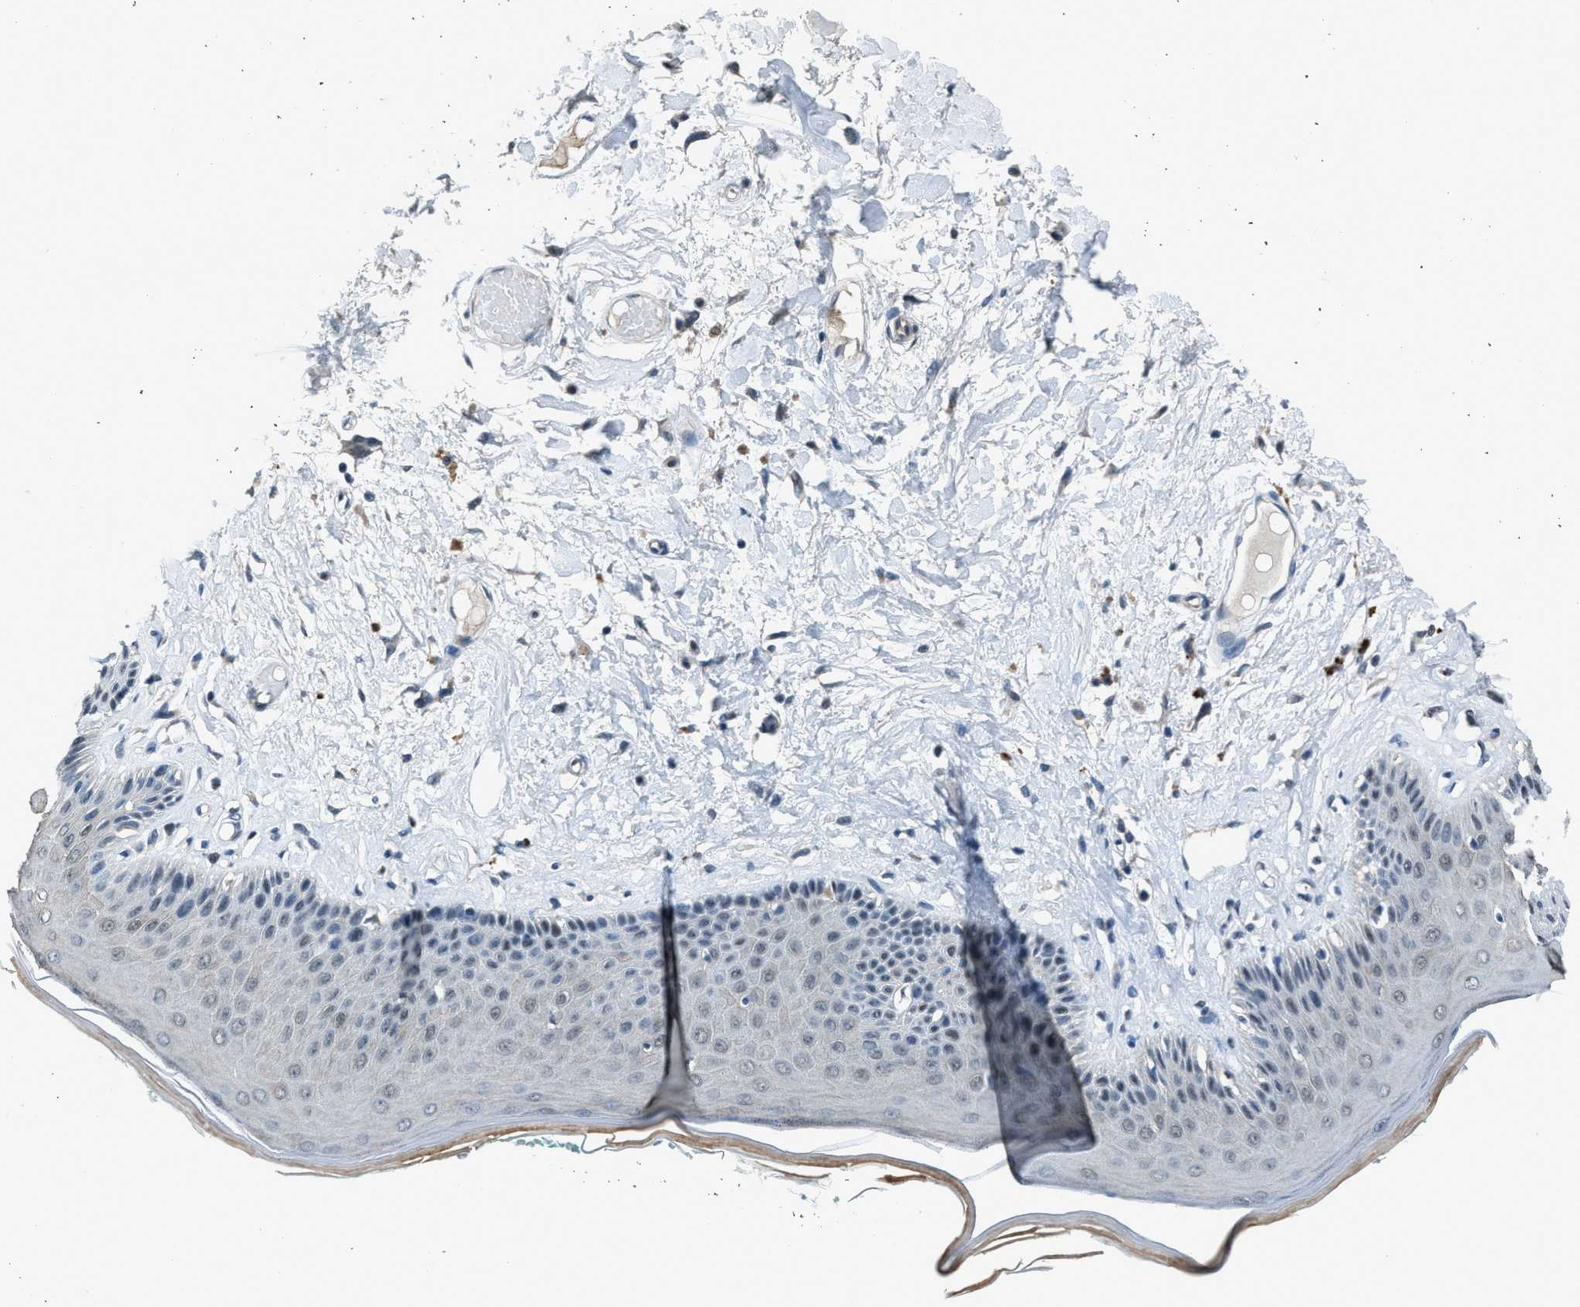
{"staining": {"intensity": "negative", "quantity": "none", "location": "none"}, "tissue": "skin", "cell_type": "Epidermal cells", "image_type": "normal", "snomed": [{"axis": "morphology", "description": "Normal tissue, NOS"}, {"axis": "topography", "description": "Vulva"}], "caption": "Skin stained for a protein using IHC demonstrates no positivity epidermal cells.", "gene": "DUSP19", "patient": {"sex": "female", "age": 73}}